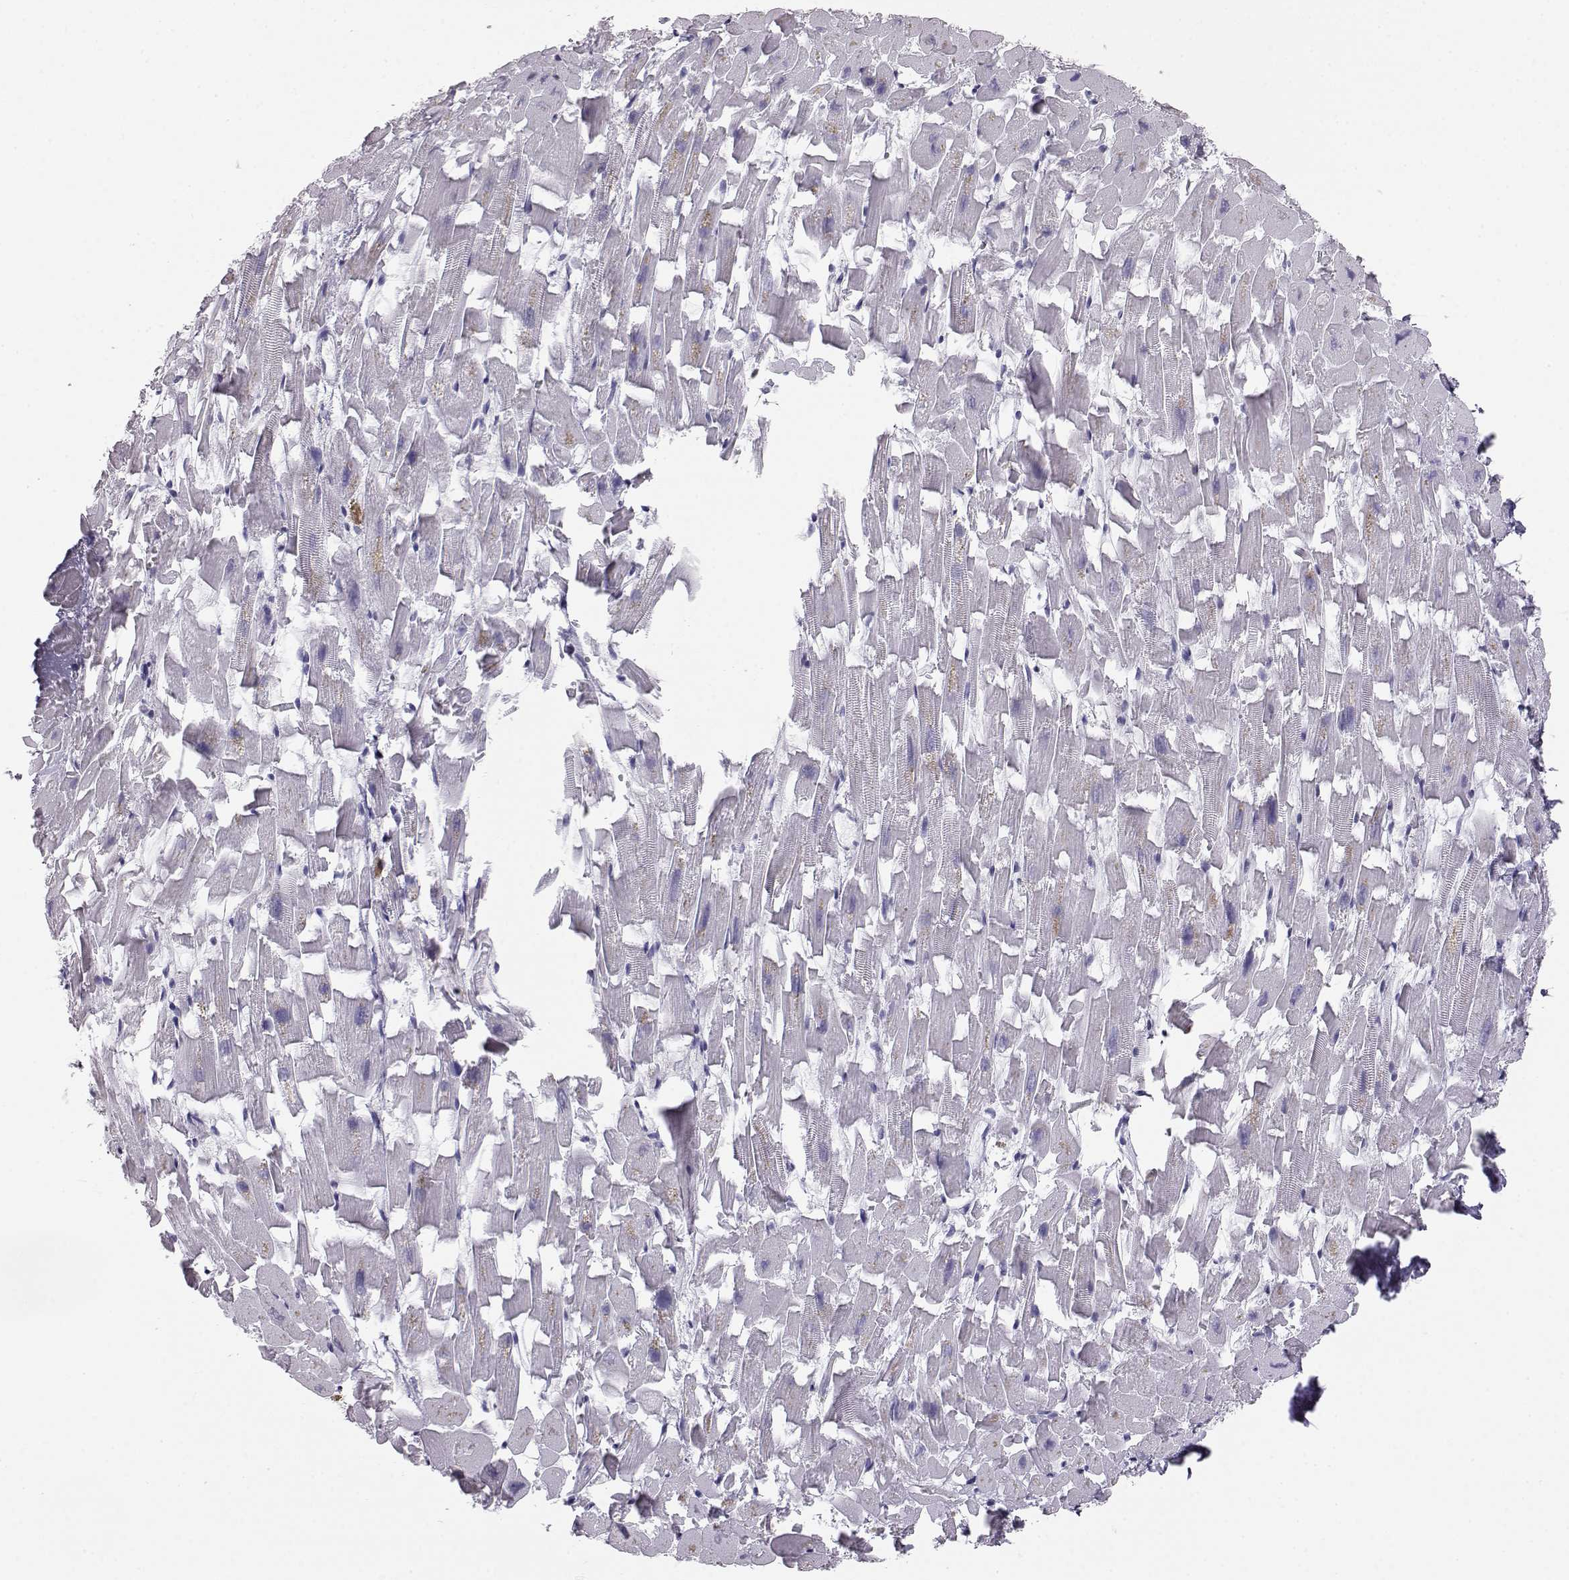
{"staining": {"intensity": "negative", "quantity": "none", "location": "none"}, "tissue": "heart muscle", "cell_type": "Cardiomyocytes", "image_type": "normal", "snomed": [{"axis": "morphology", "description": "Normal tissue, NOS"}, {"axis": "topography", "description": "Heart"}], "caption": "Immunohistochemistry (IHC) of benign heart muscle displays no staining in cardiomyocytes.", "gene": "ITLN1", "patient": {"sex": "female", "age": 64}}